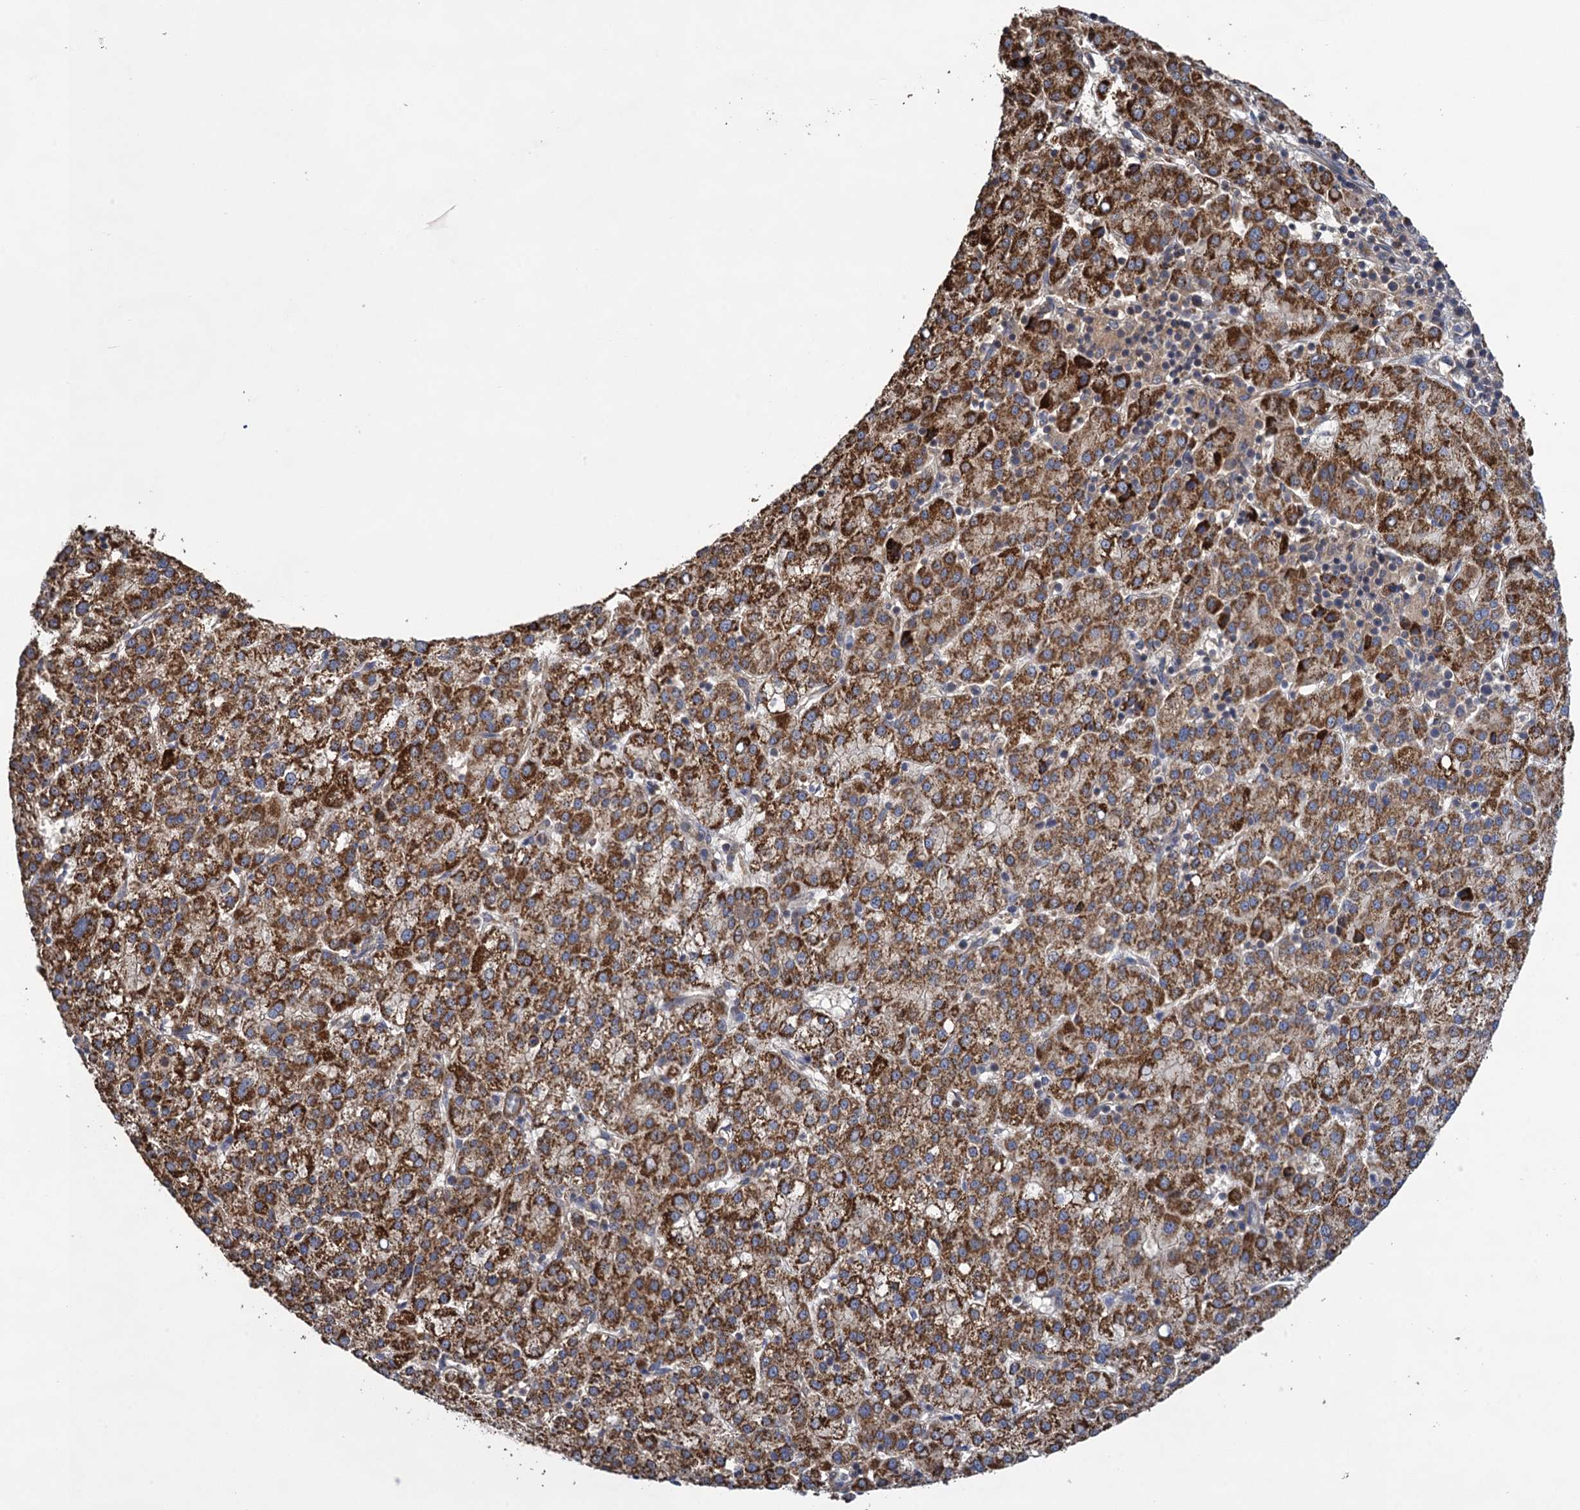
{"staining": {"intensity": "strong", "quantity": ">75%", "location": "cytoplasmic/membranous"}, "tissue": "liver cancer", "cell_type": "Tumor cells", "image_type": "cancer", "snomed": [{"axis": "morphology", "description": "Carcinoma, Hepatocellular, NOS"}, {"axis": "topography", "description": "Liver"}], "caption": "Immunohistochemistry (IHC) of hepatocellular carcinoma (liver) shows high levels of strong cytoplasmic/membranous positivity in about >75% of tumor cells.", "gene": "WDR88", "patient": {"sex": "female", "age": 58}}